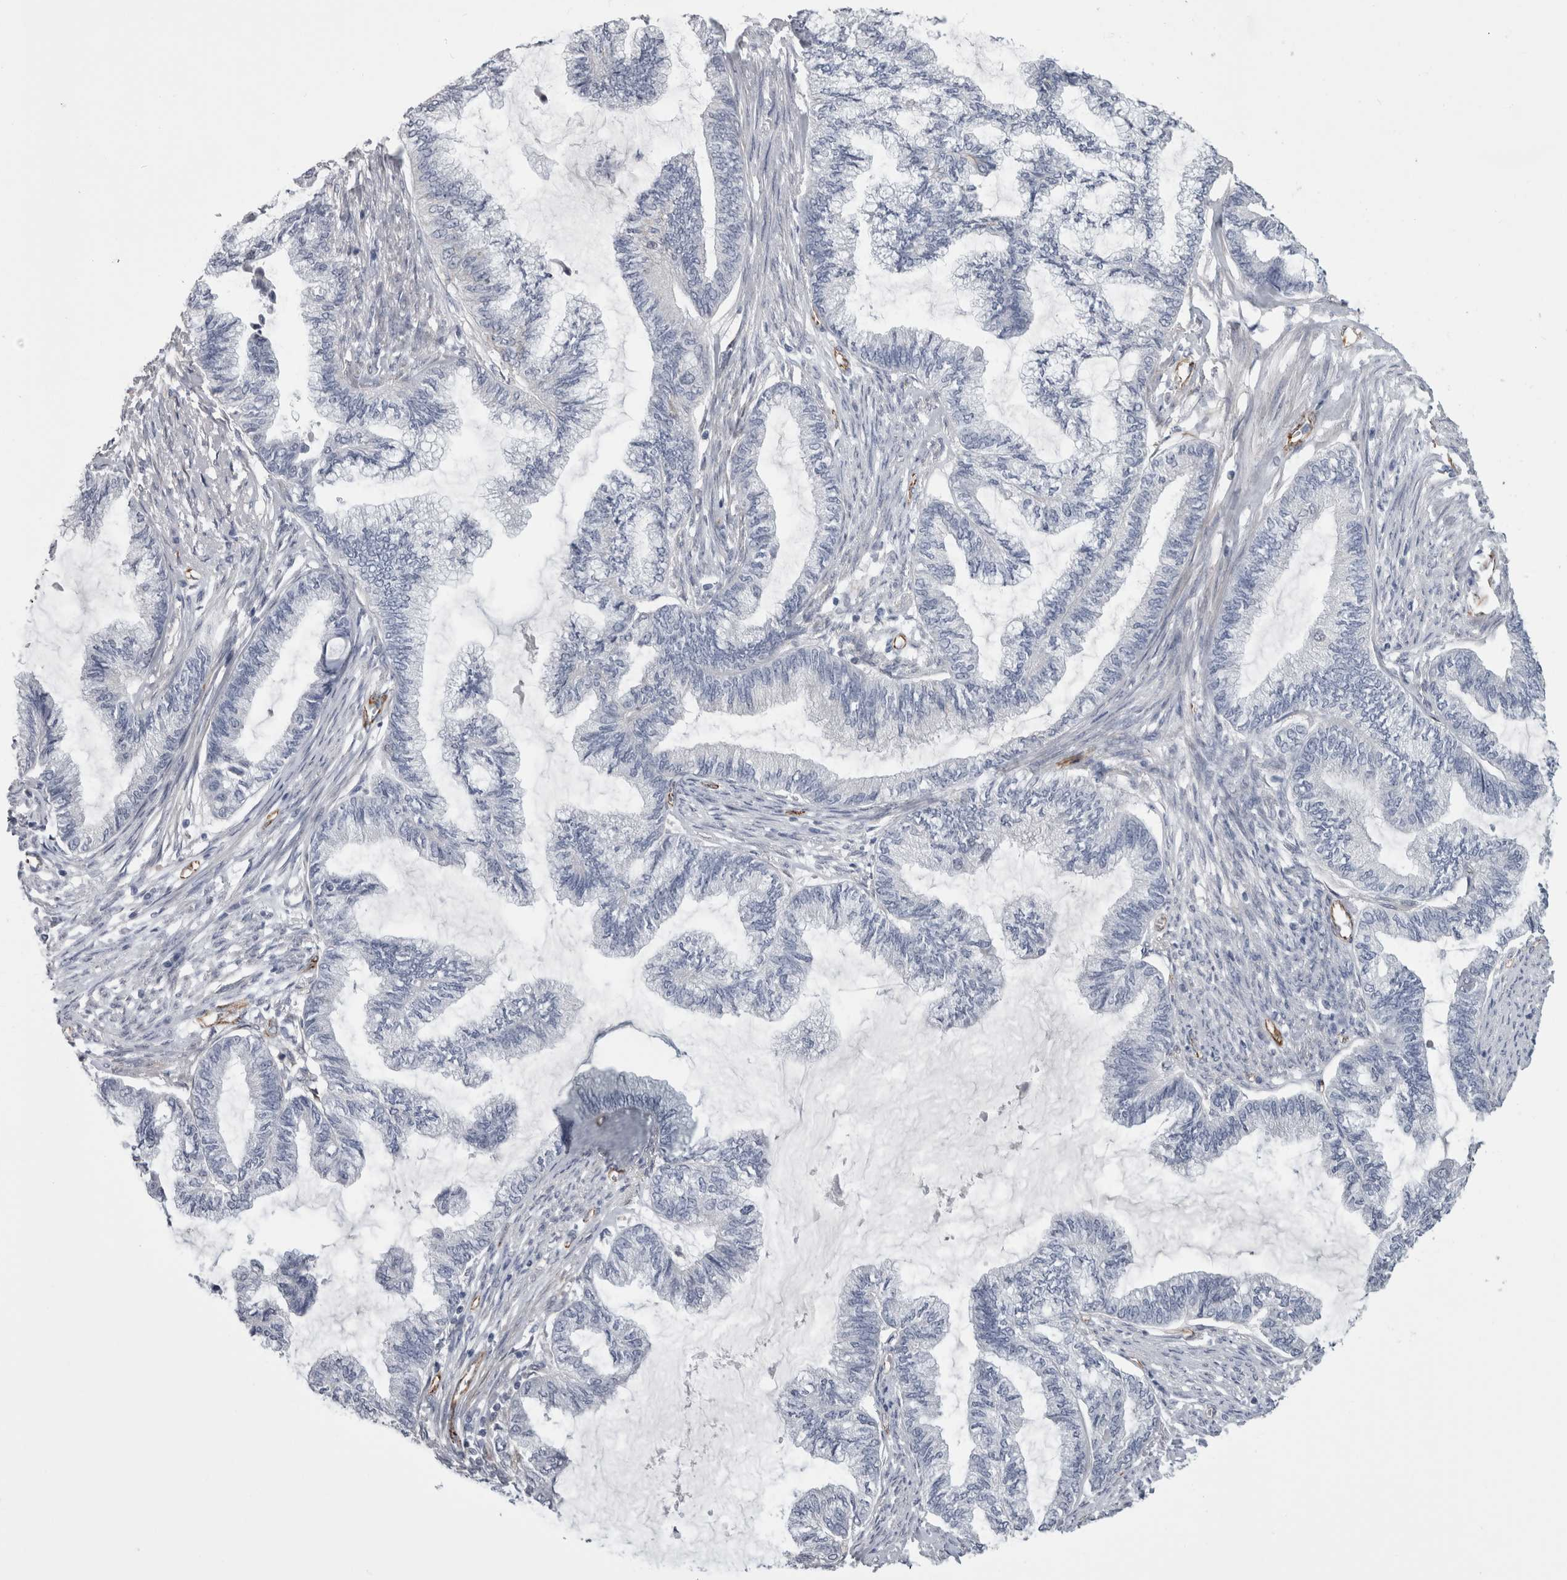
{"staining": {"intensity": "negative", "quantity": "none", "location": "none"}, "tissue": "endometrial cancer", "cell_type": "Tumor cells", "image_type": "cancer", "snomed": [{"axis": "morphology", "description": "Adenocarcinoma, NOS"}, {"axis": "topography", "description": "Endometrium"}], "caption": "High power microscopy photomicrograph of an IHC photomicrograph of adenocarcinoma (endometrial), revealing no significant staining in tumor cells.", "gene": "ACOT7", "patient": {"sex": "female", "age": 86}}